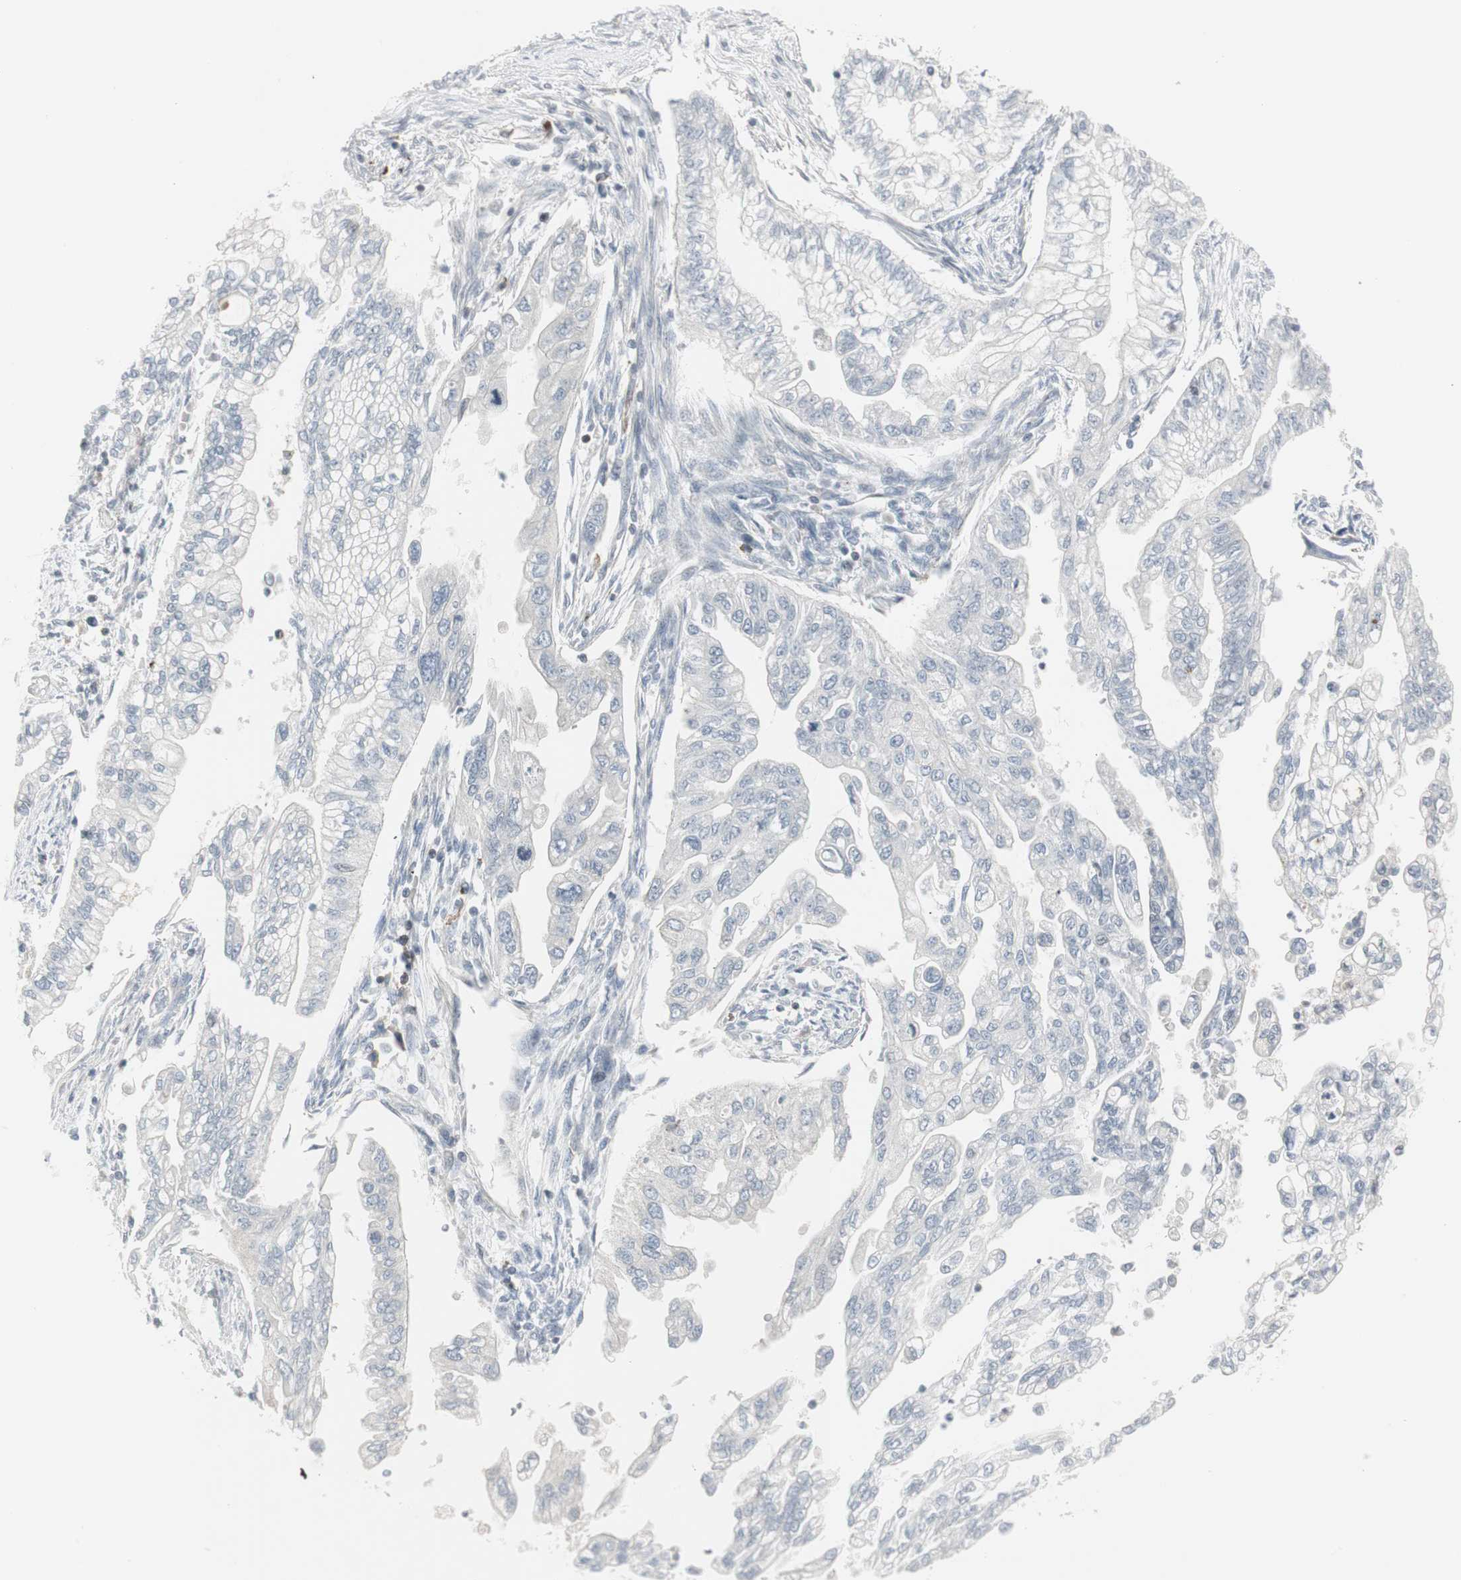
{"staining": {"intensity": "negative", "quantity": "none", "location": "none"}, "tissue": "pancreatic cancer", "cell_type": "Tumor cells", "image_type": "cancer", "snomed": [{"axis": "morphology", "description": "Normal tissue, NOS"}, {"axis": "topography", "description": "Pancreas"}], "caption": "IHC micrograph of neoplastic tissue: pancreatic cancer stained with DAB exhibits no significant protein staining in tumor cells.", "gene": "MAP4K4", "patient": {"sex": "male", "age": 42}}